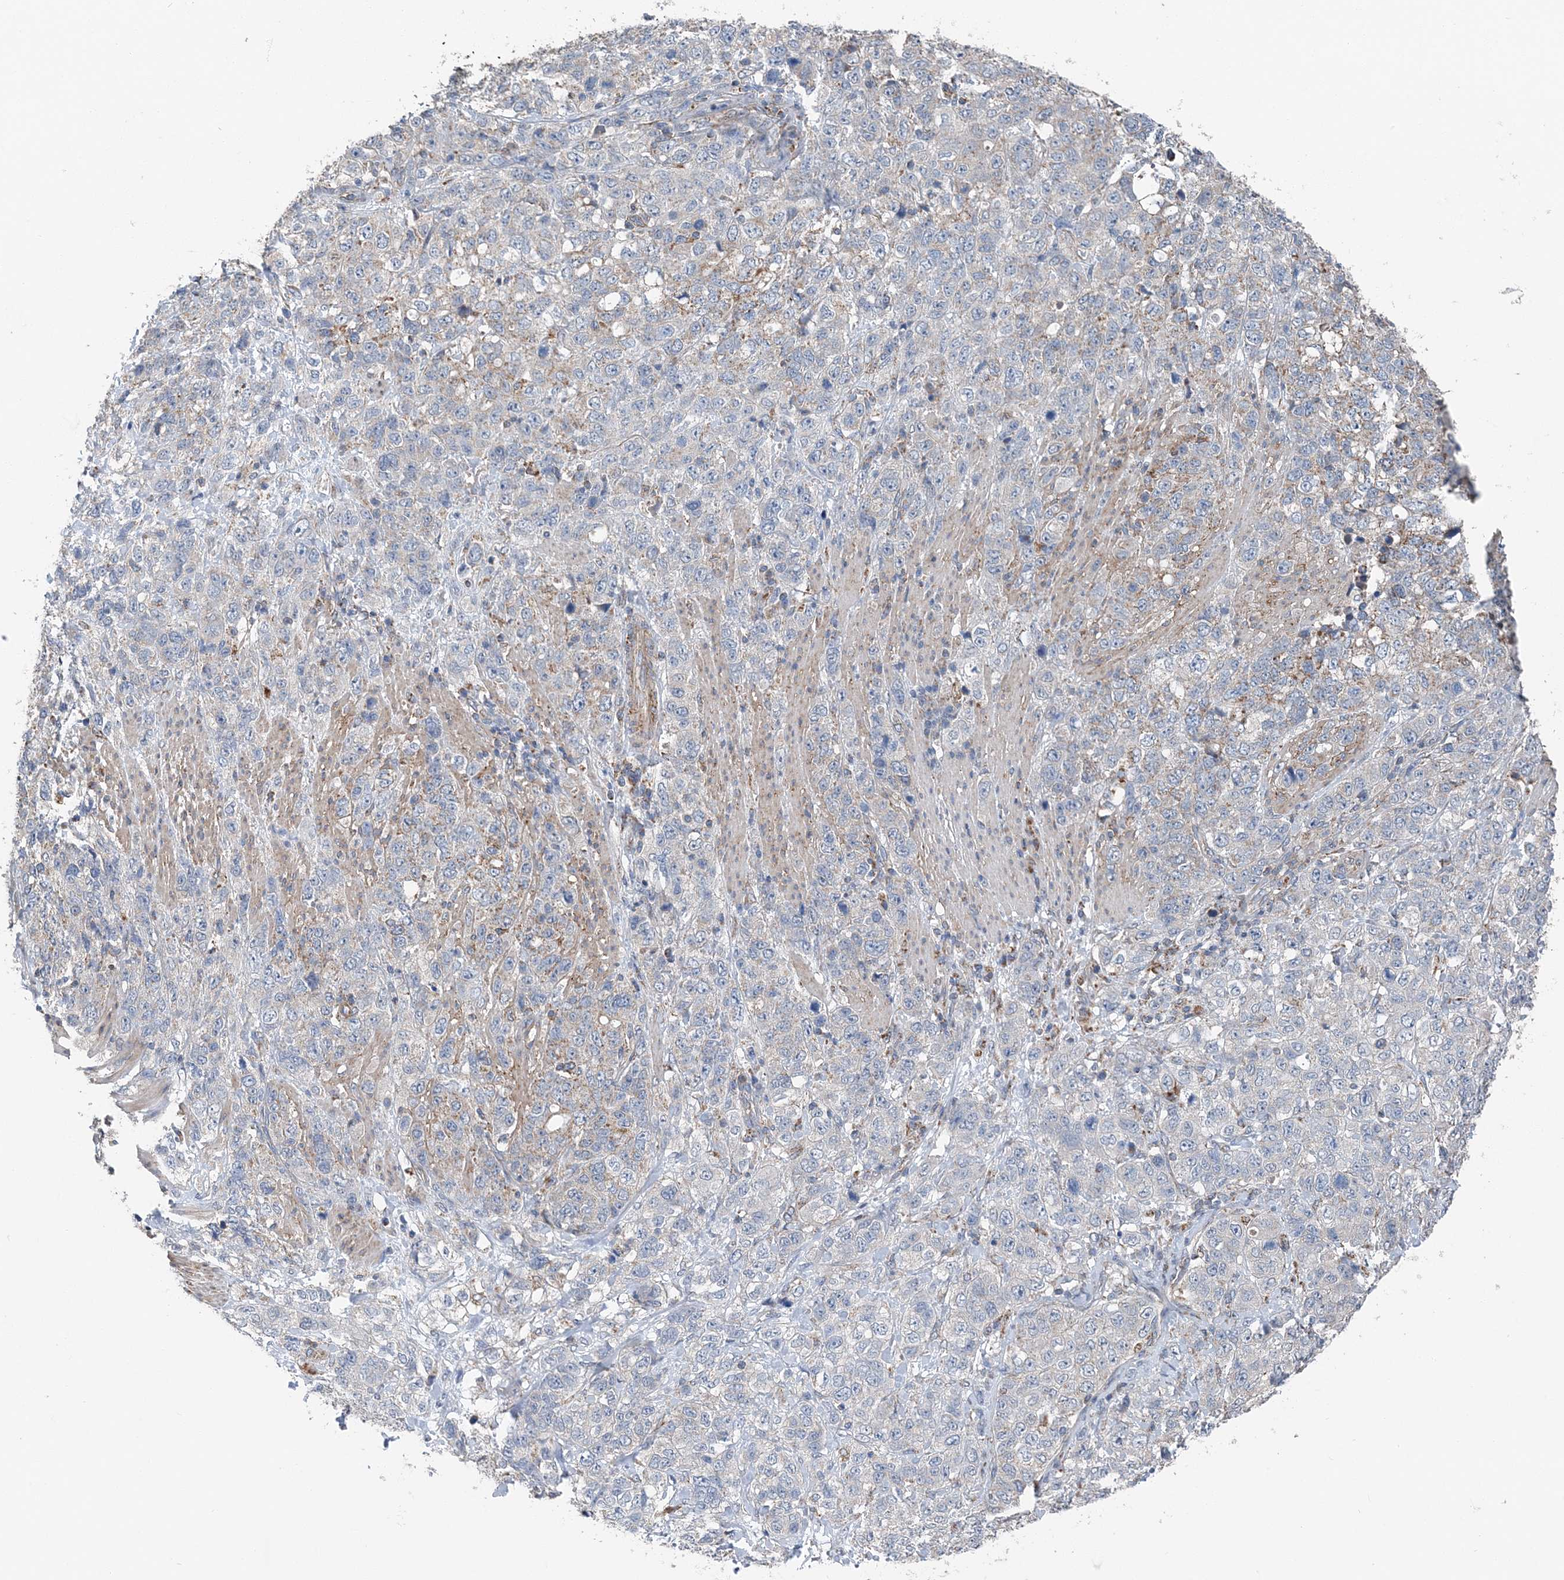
{"staining": {"intensity": "negative", "quantity": "none", "location": "none"}, "tissue": "stomach cancer", "cell_type": "Tumor cells", "image_type": "cancer", "snomed": [{"axis": "morphology", "description": "Adenocarcinoma, NOS"}, {"axis": "topography", "description": "Stomach"}], "caption": "Immunohistochemistry micrograph of neoplastic tissue: human stomach cancer stained with DAB demonstrates no significant protein positivity in tumor cells.", "gene": "SPRY2", "patient": {"sex": "male", "age": 48}}